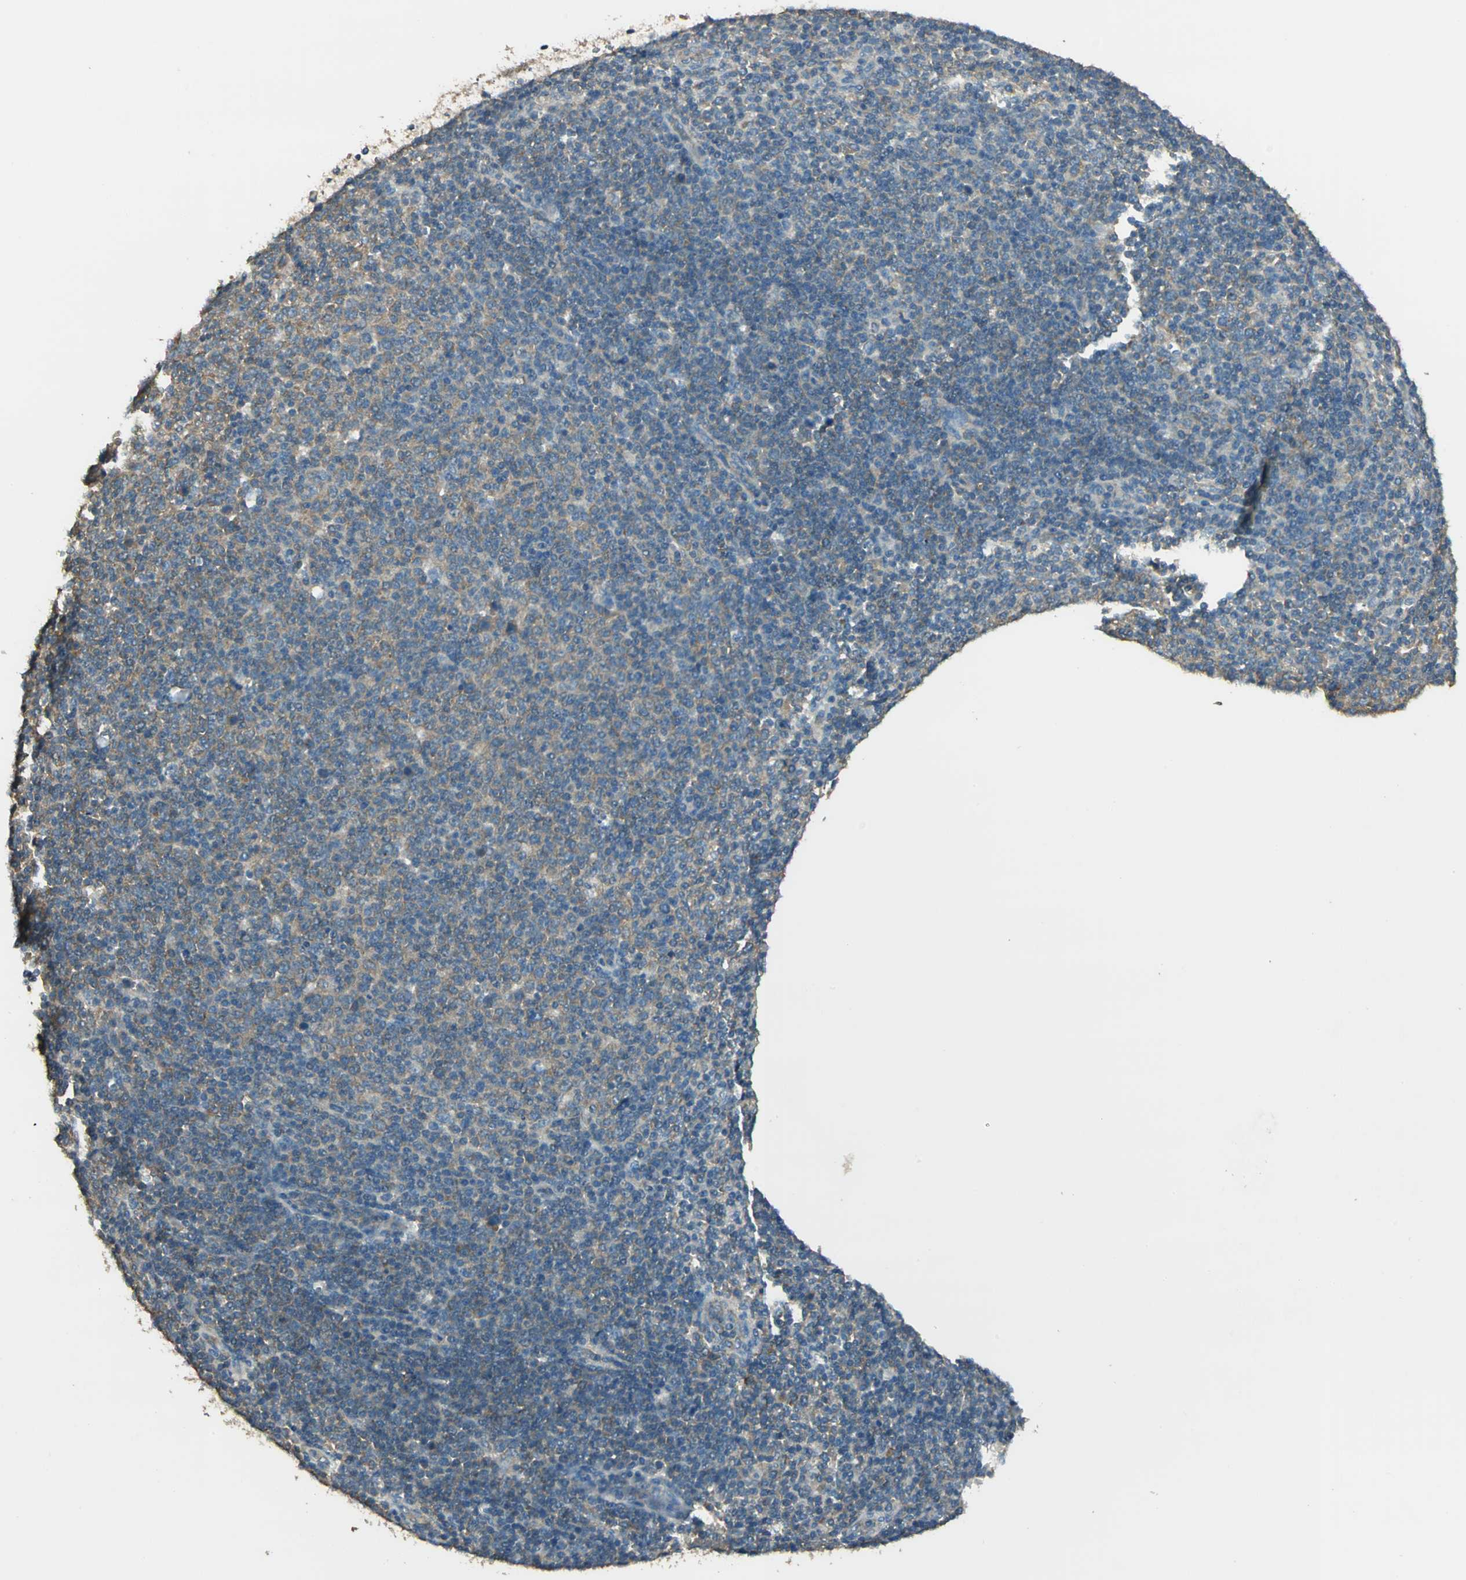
{"staining": {"intensity": "moderate", "quantity": "25%-75%", "location": "cytoplasmic/membranous"}, "tissue": "lymphoma", "cell_type": "Tumor cells", "image_type": "cancer", "snomed": [{"axis": "morphology", "description": "Malignant lymphoma, non-Hodgkin's type, Low grade"}, {"axis": "topography", "description": "Lymph node"}], "caption": "IHC photomicrograph of neoplastic tissue: human malignant lymphoma, non-Hodgkin's type (low-grade) stained using IHC displays medium levels of moderate protein expression localized specifically in the cytoplasmic/membranous of tumor cells, appearing as a cytoplasmic/membranous brown color.", "gene": "SHC2", "patient": {"sex": "male", "age": 70}}